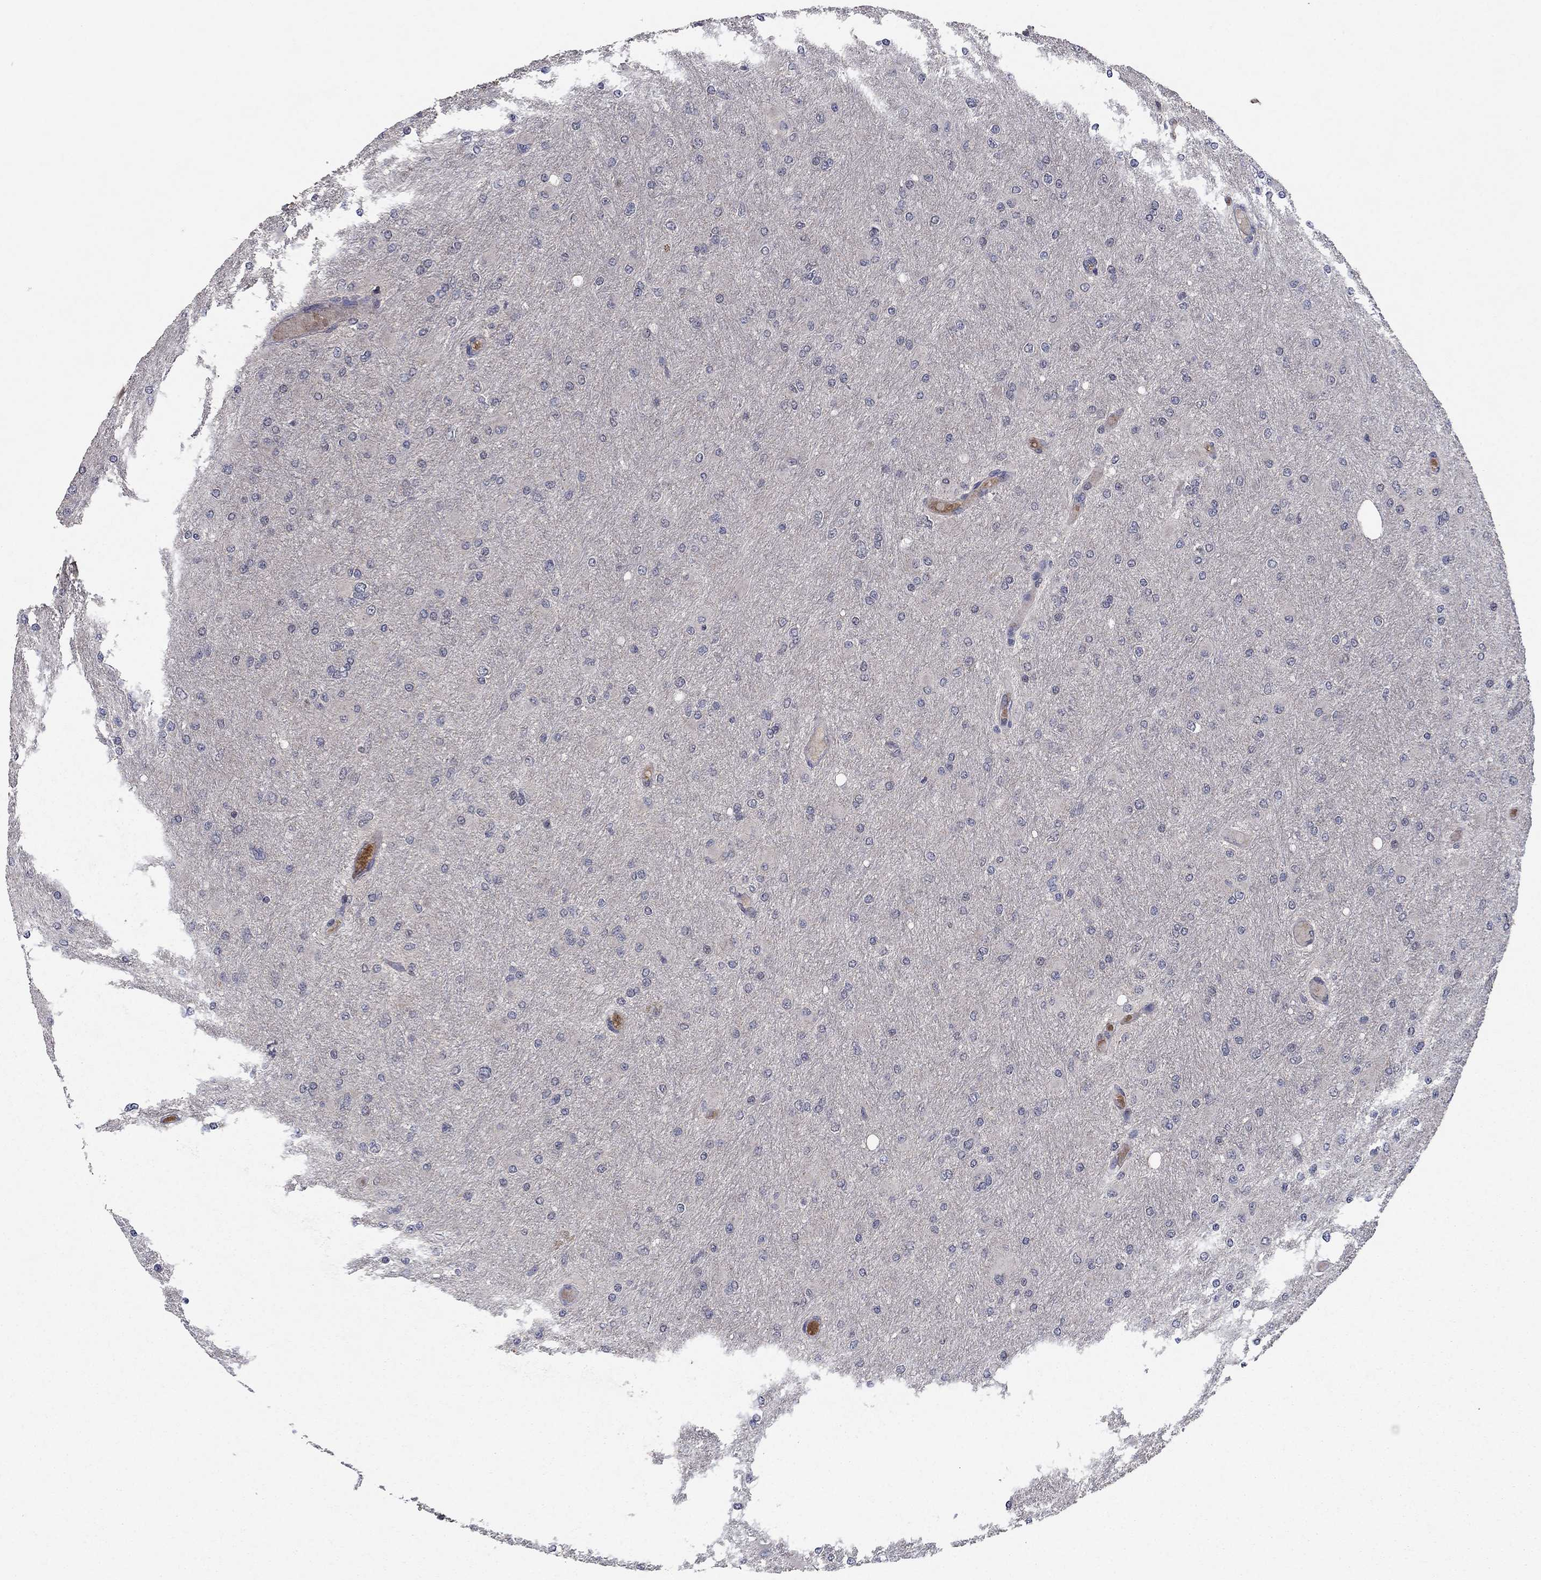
{"staining": {"intensity": "negative", "quantity": "none", "location": "none"}, "tissue": "glioma", "cell_type": "Tumor cells", "image_type": "cancer", "snomed": [{"axis": "morphology", "description": "Glioma, malignant, High grade"}, {"axis": "topography", "description": "Cerebral cortex"}], "caption": "Immunohistochemistry micrograph of neoplastic tissue: human glioma stained with DAB demonstrates no significant protein positivity in tumor cells.", "gene": "IL4", "patient": {"sex": "female", "age": 36}}